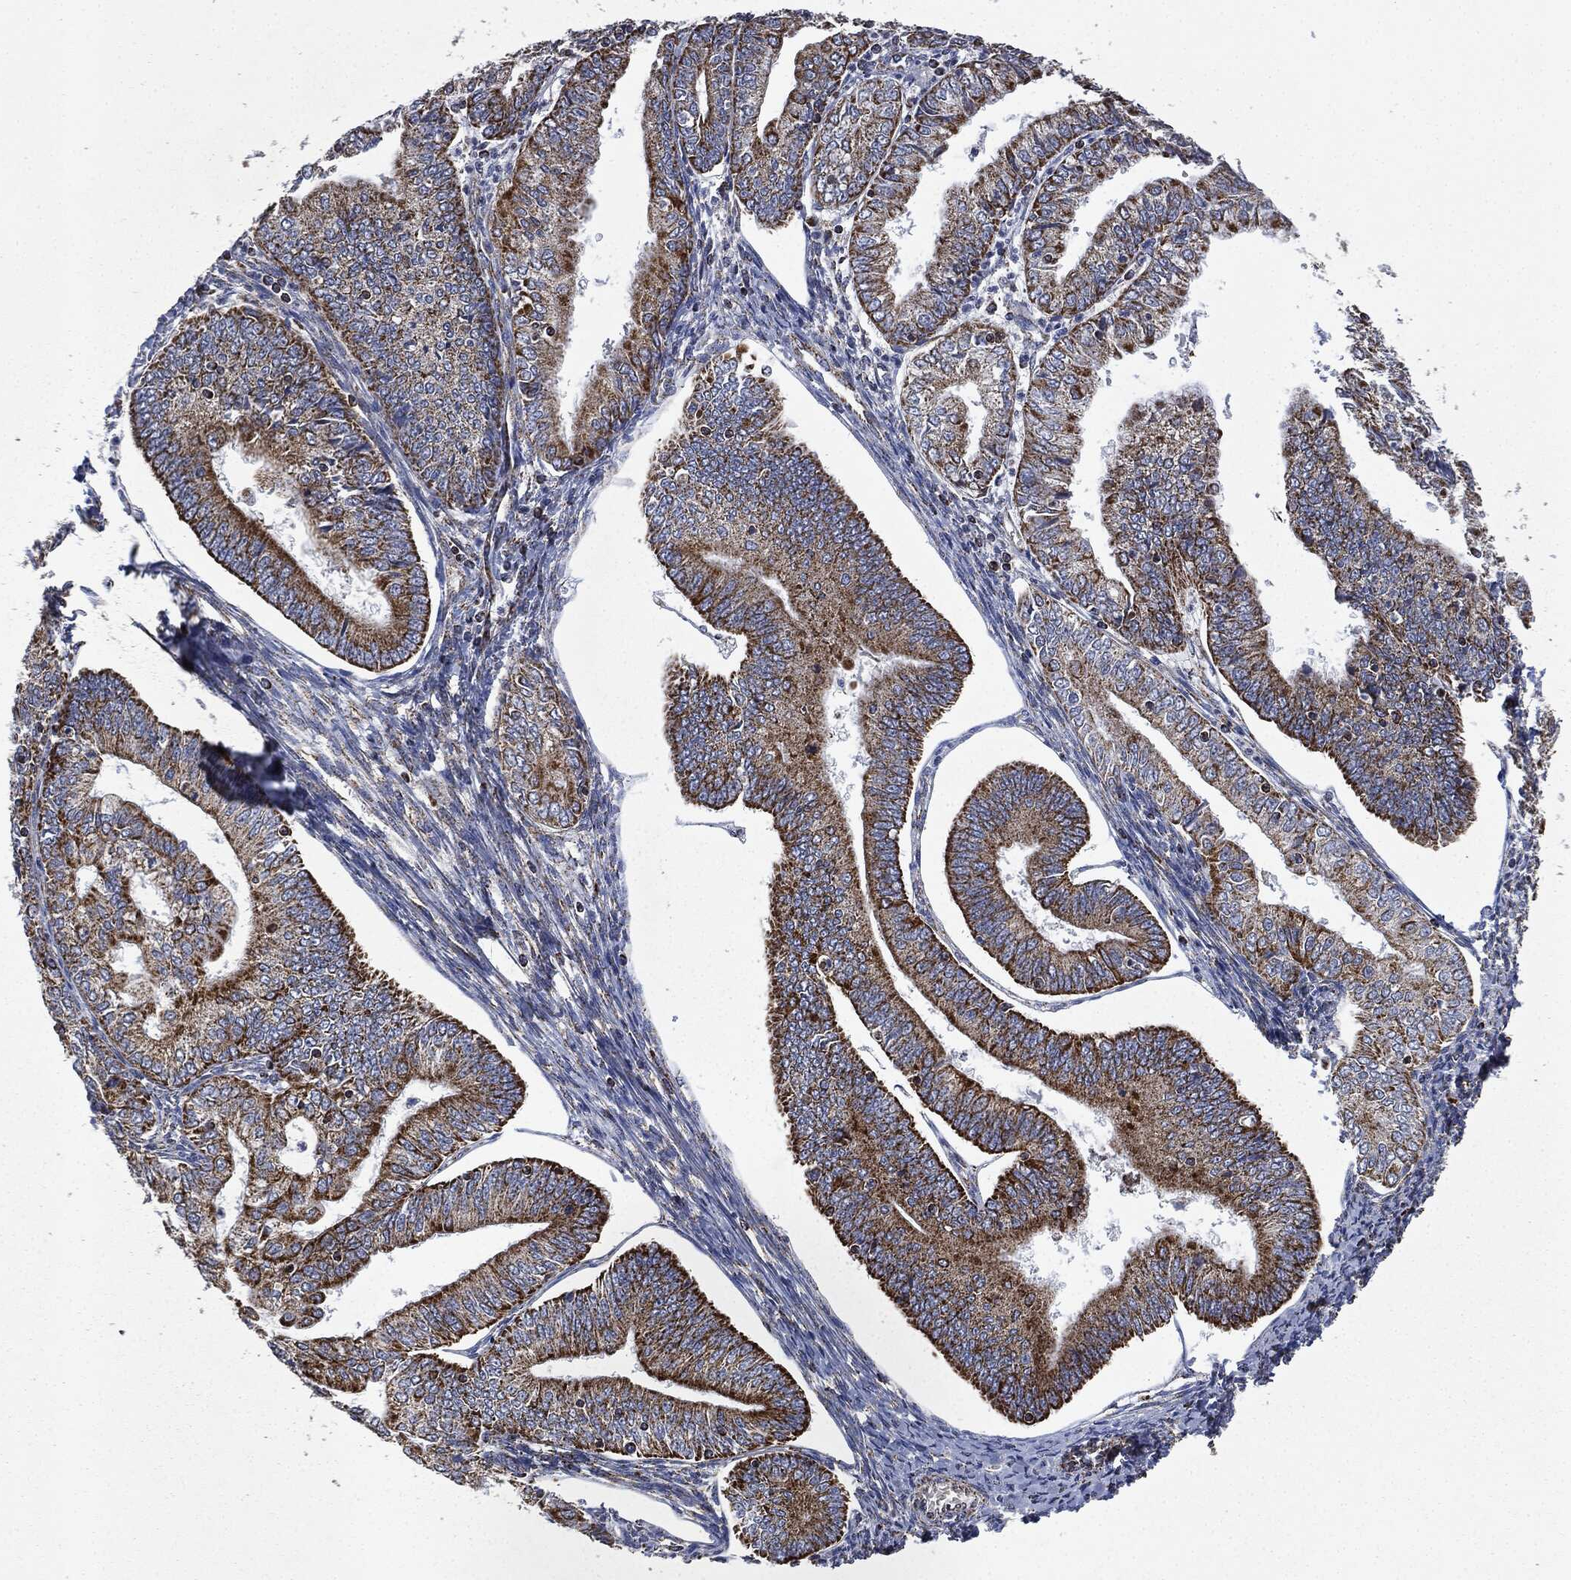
{"staining": {"intensity": "moderate", "quantity": ">75%", "location": "cytoplasmic/membranous"}, "tissue": "endometrial cancer", "cell_type": "Tumor cells", "image_type": "cancer", "snomed": [{"axis": "morphology", "description": "Adenocarcinoma, NOS"}, {"axis": "topography", "description": "Endometrium"}], "caption": "Tumor cells display medium levels of moderate cytoplasmic/membranous staining in approximately >75% of cells in human endometrial cancer (adenocarcinoma).", "gene": "RYK", "patient": {"sex": "female", "age": 56}}